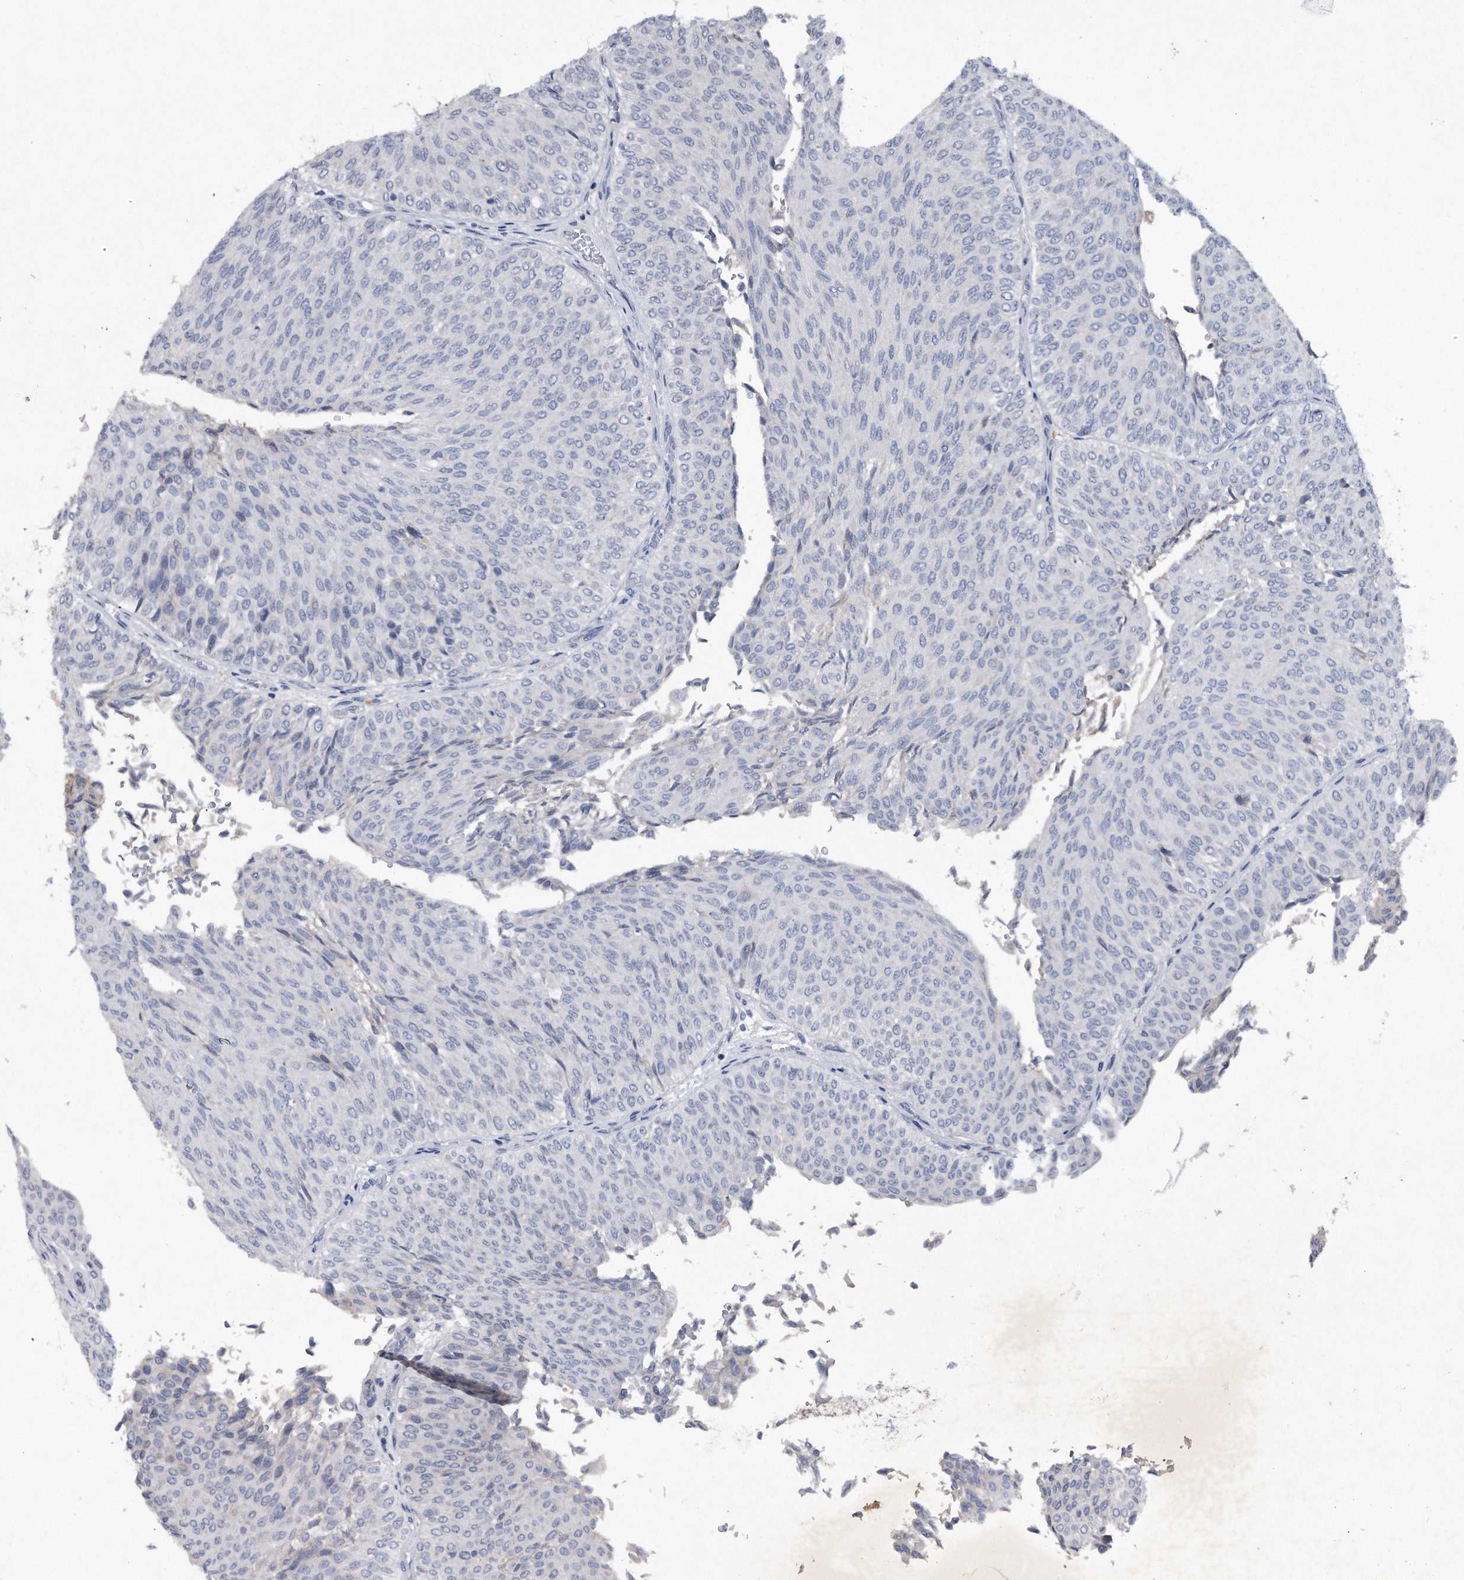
{"staining": {"intensity": "negative", "quantity": "none", "location": "none"}, "tissue": "urothelial cancer", "cell_type": "Tumor cells", "image_type": "cancer", "snomed": [{"axis": "morphology", "description": "Urothelial carcinoma, Low grade"}, {"axis": "topography", "description": "Urinary bladder"}], "caption": "Immunohistochemical staining of low-grade urothelial carcinoma demonstrates no significant staining in tumor cells.", "gene": "ASNS", "patient": {"sex": "male", "age": 78}}